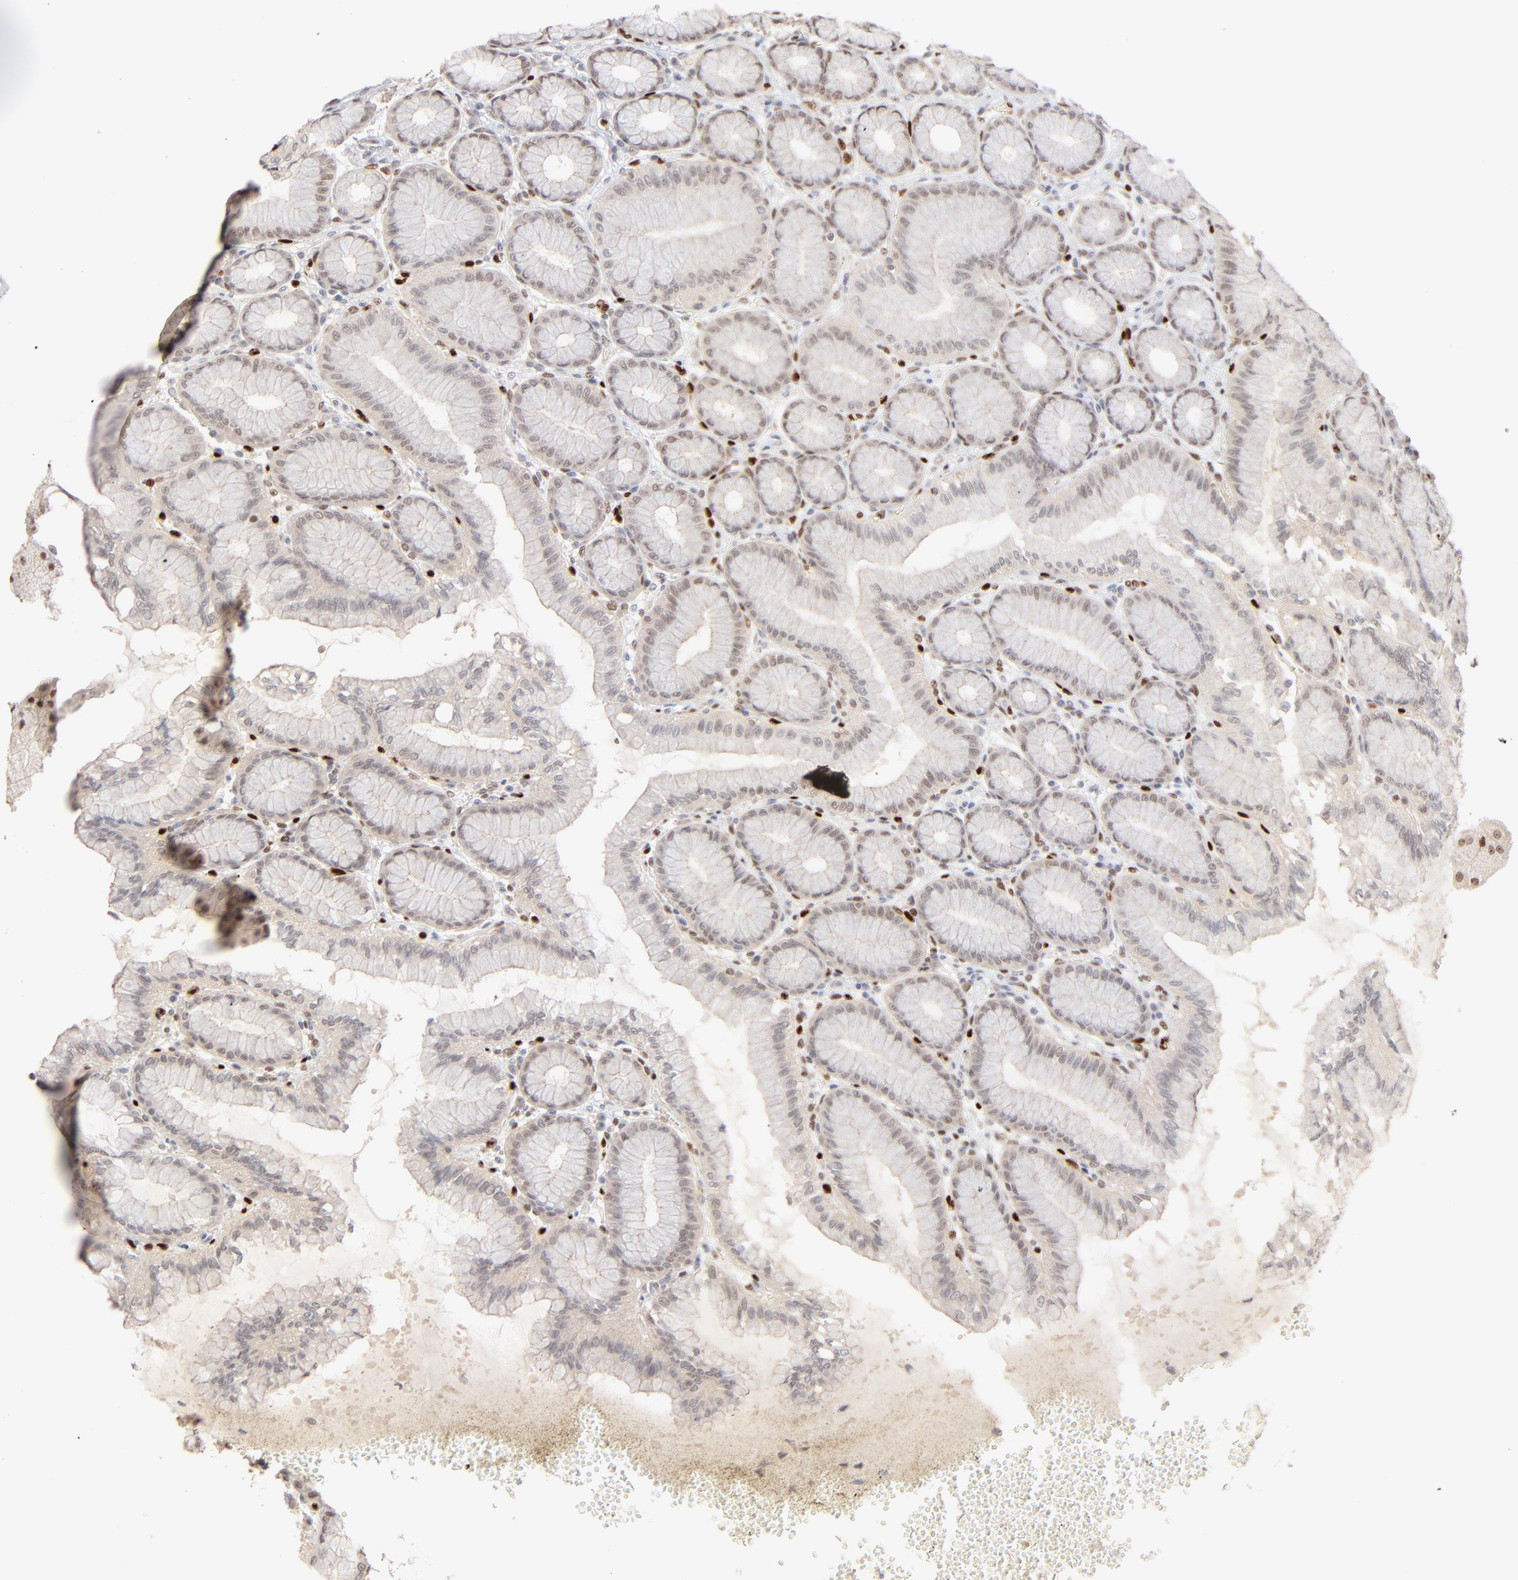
{"staining": {"intensity": "weak", "quantity": "25%-75%", "location": "nuclear"}, "tissue": "stomach", "cell_type": "Glandular cells", "image_type": "normal", "snomed": [{"axis": "morphology", "description": "Normal tissue, NOS"}, {"axis": "topography", "description": "Stomach"}, {"axis": "topography", "description": "Stomach, lower"}], "caption": "Weak nuclear expression for a protein is appreciated in about 25%-75% of glandular cells of benign stomach using immunohistochemistry.", "gene": "NFIB", "patient": {"sex": "male", "age": 76}}